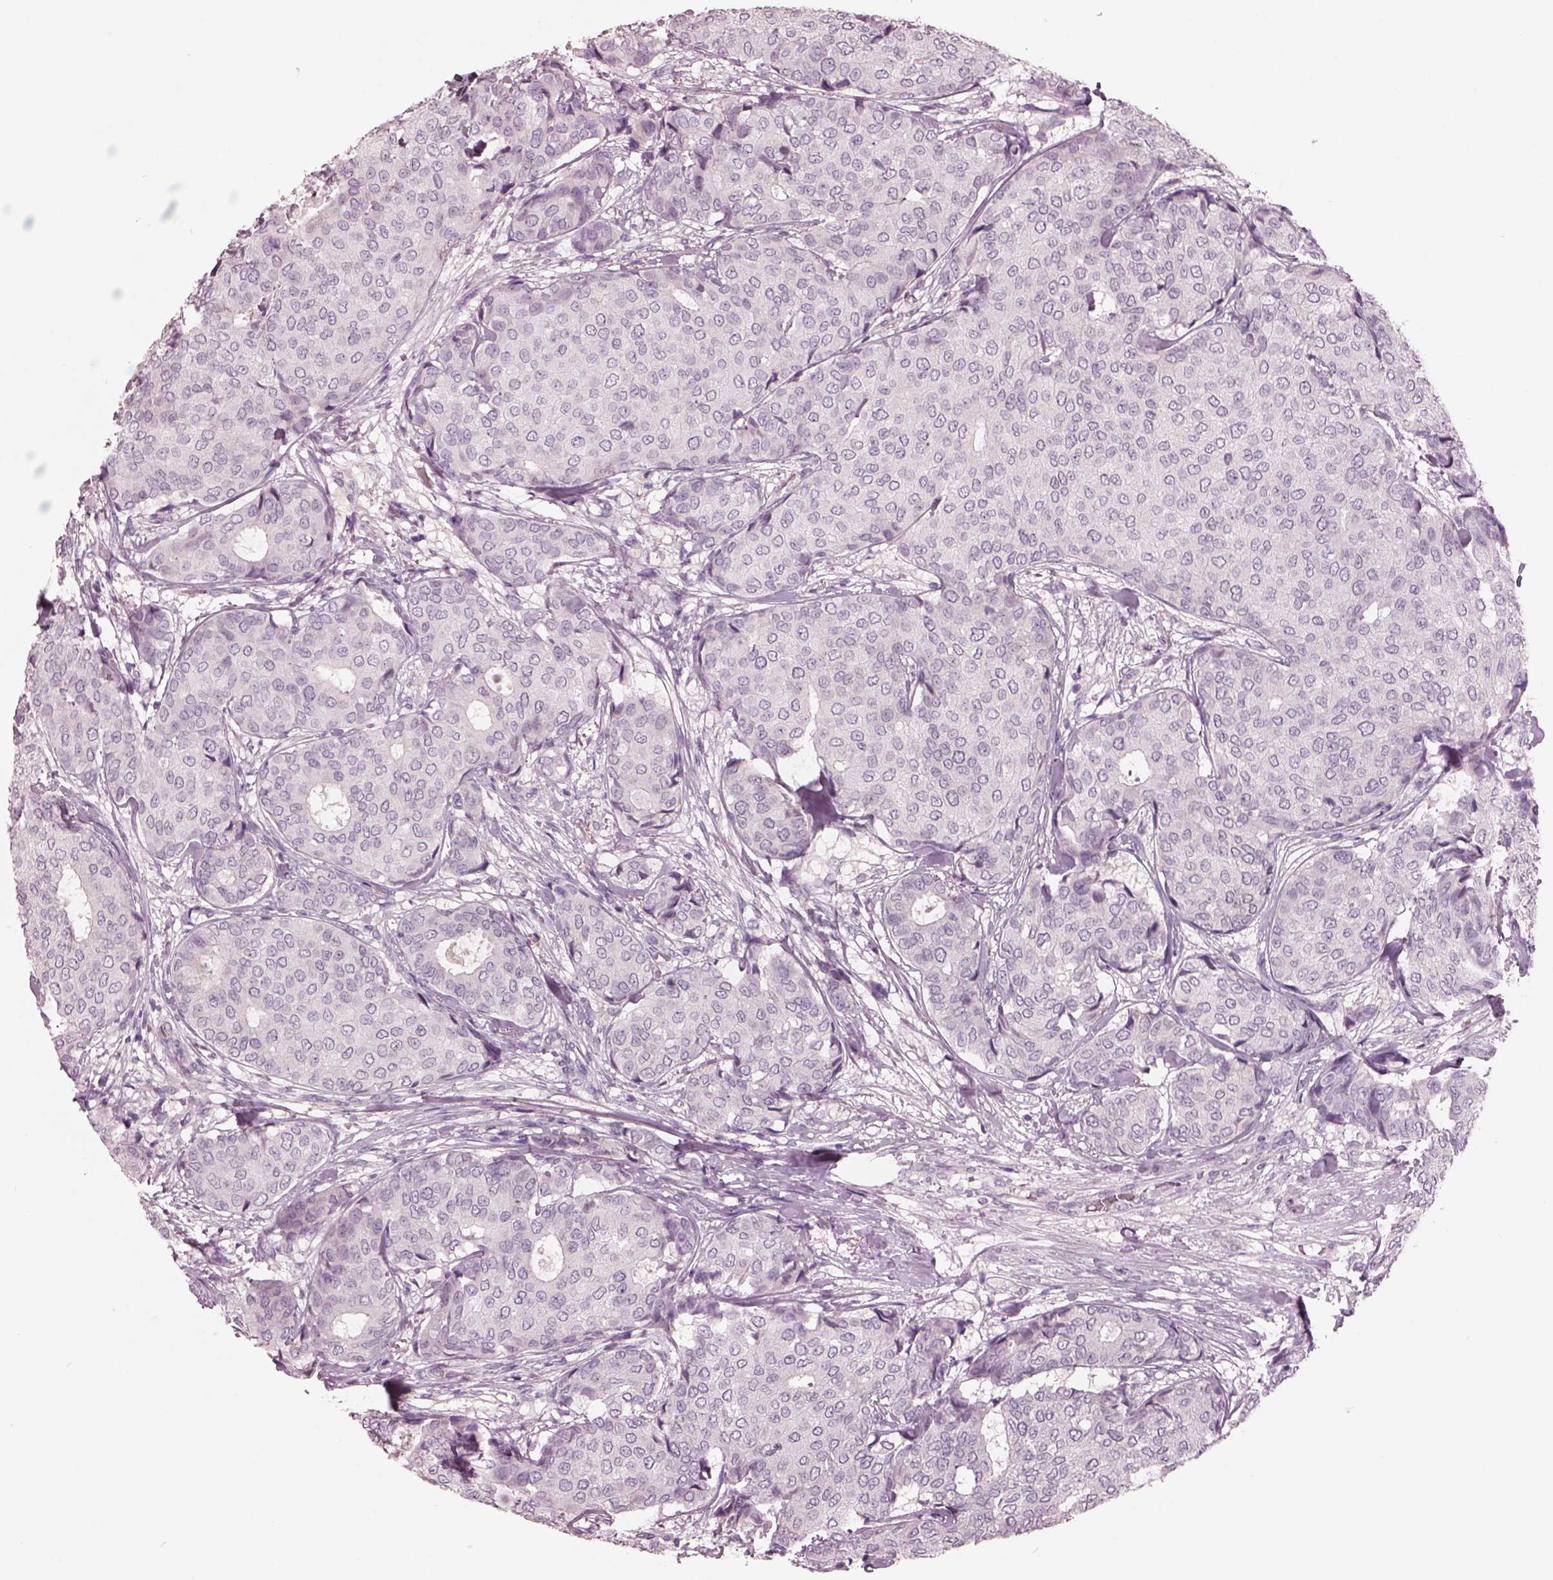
{"staining": {"intensity": "negative", "quantity": "none", "location": "none"}, "tissue": "breast cancer", "cell_type": "Tumor cells", "image_type": "cancer", "snomed": [{"axis": "morphology", "description": "Duct carcinoma"}, {"axis": "topography", "description": "Breast"}], "caption": "This histopathology image is of breast cancer stained with immunohistochemistry to label a protein in brown with the nuclei are counter-stained blue. There is no staining in tumor cells.", "gene": "PACRG", "patient": {"sex": "female", "age": 75}}